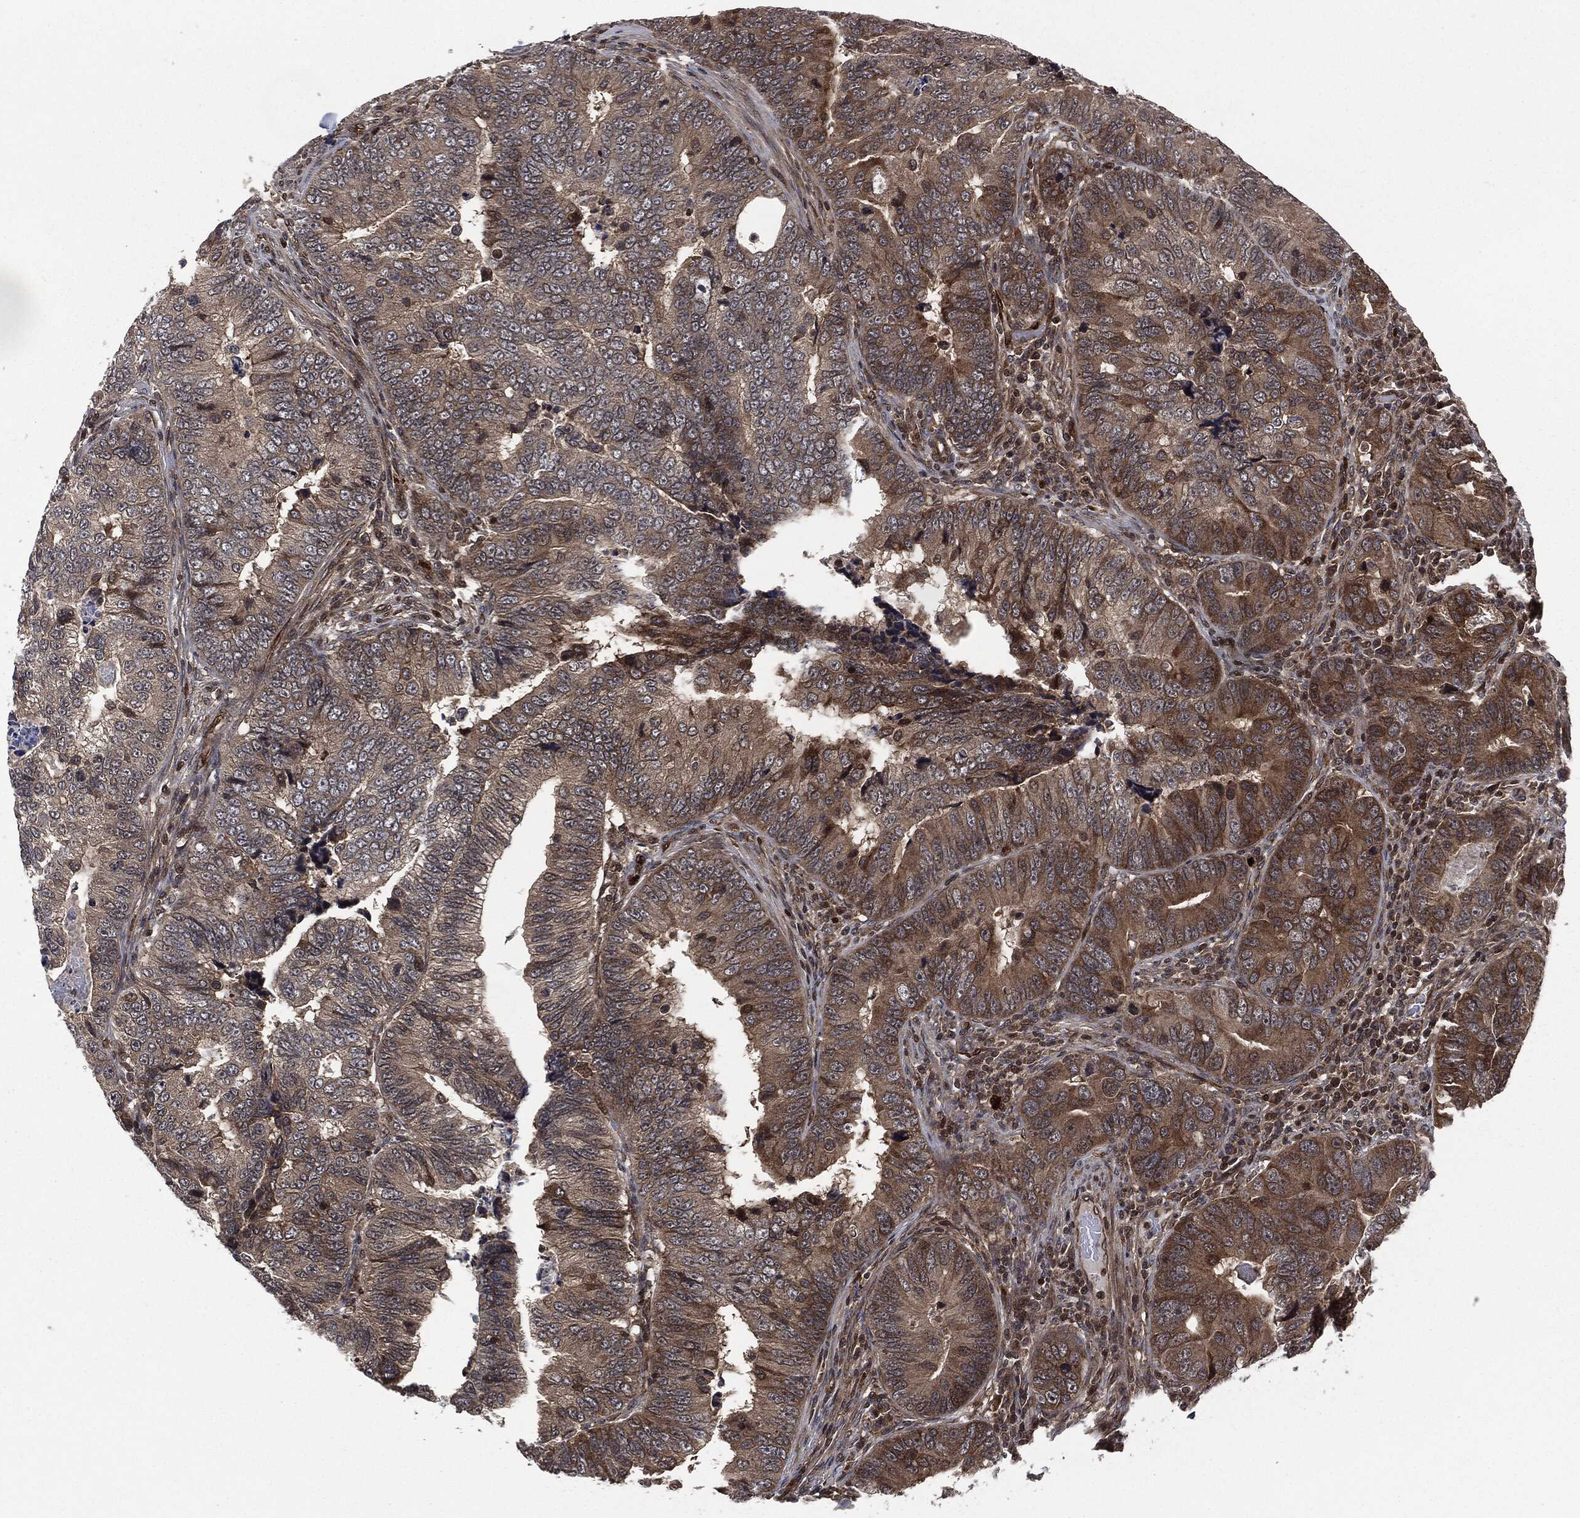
{"staining": {"intensity": "moderate", "quantity": "<25%", "location": "cytoplasmic/membranous"}, "tissue": "colorectal cancer", "cell_type": "Tumor cells", "image_type": "cancer", "snomed": [{"axis": "morphology", "description": "Adenocarcinoma, NOS"}, {"axis": "topography", "description": "Colon"}], "caption": "Immunohistochemistry (IHC) (DAB) staining of colorectal cancer (adenocarcinoma) exhibits moderate cytoplasmic/membranous protein positivity in about <25% of tumor cells.", "gene": "HRAS", "patient": {"sex": "female", "age": 72}}